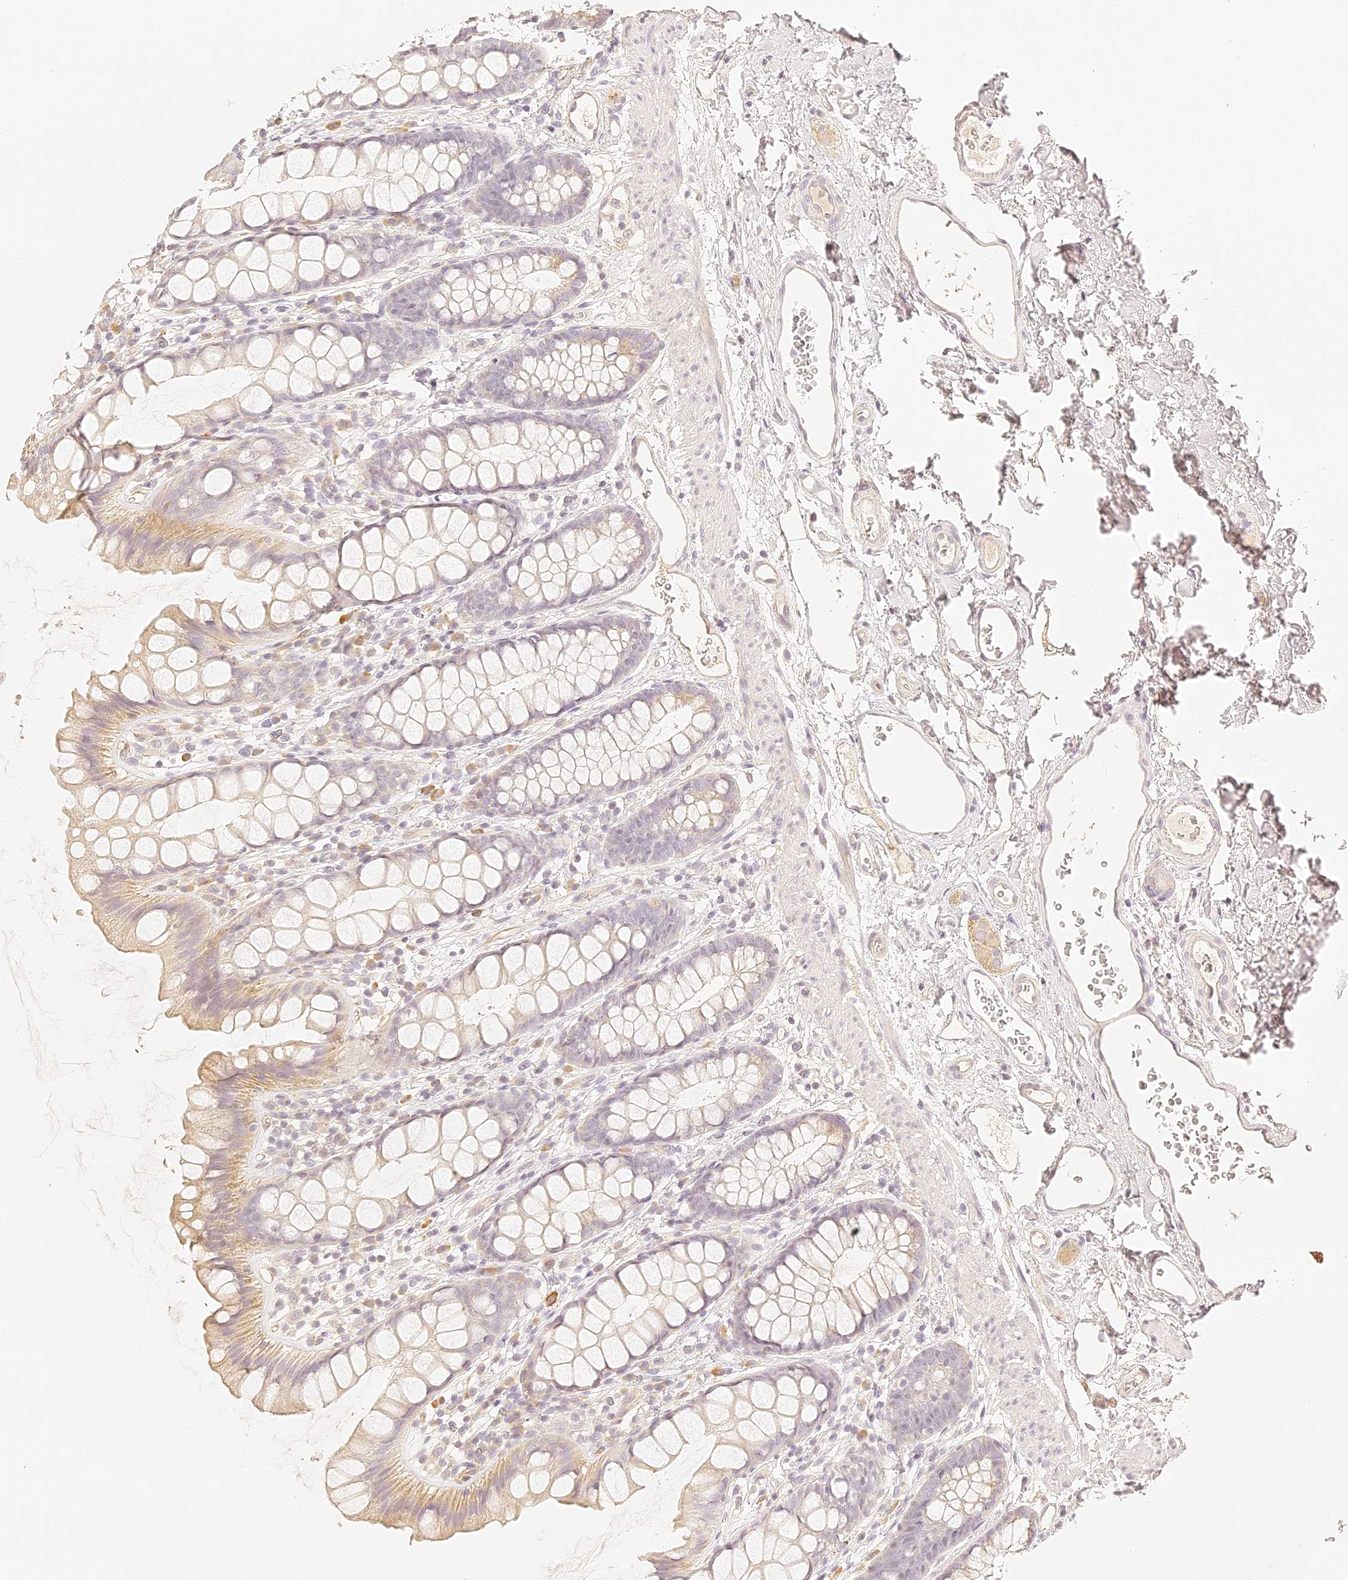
{"staining": {"intensity": "weak", "quantity": "<25%", "location": "cytoplasmic/membranous"}, "tissue": "rectum", "cell_type": "Glandular cells", "image_type": "normal", "snomed": [{"axis": "morphology", "description": "Normal tissue, NOS"}, {"axis": "topography", "description": "Rectum"}], "caption": "The immunohistochemistry (IHC) micrograph has no significant expression in glandular cells of rectum. Nuclei are stained in blue.", "gene": "TRIM45", "patient": {"sex": "female", "age": 65}}